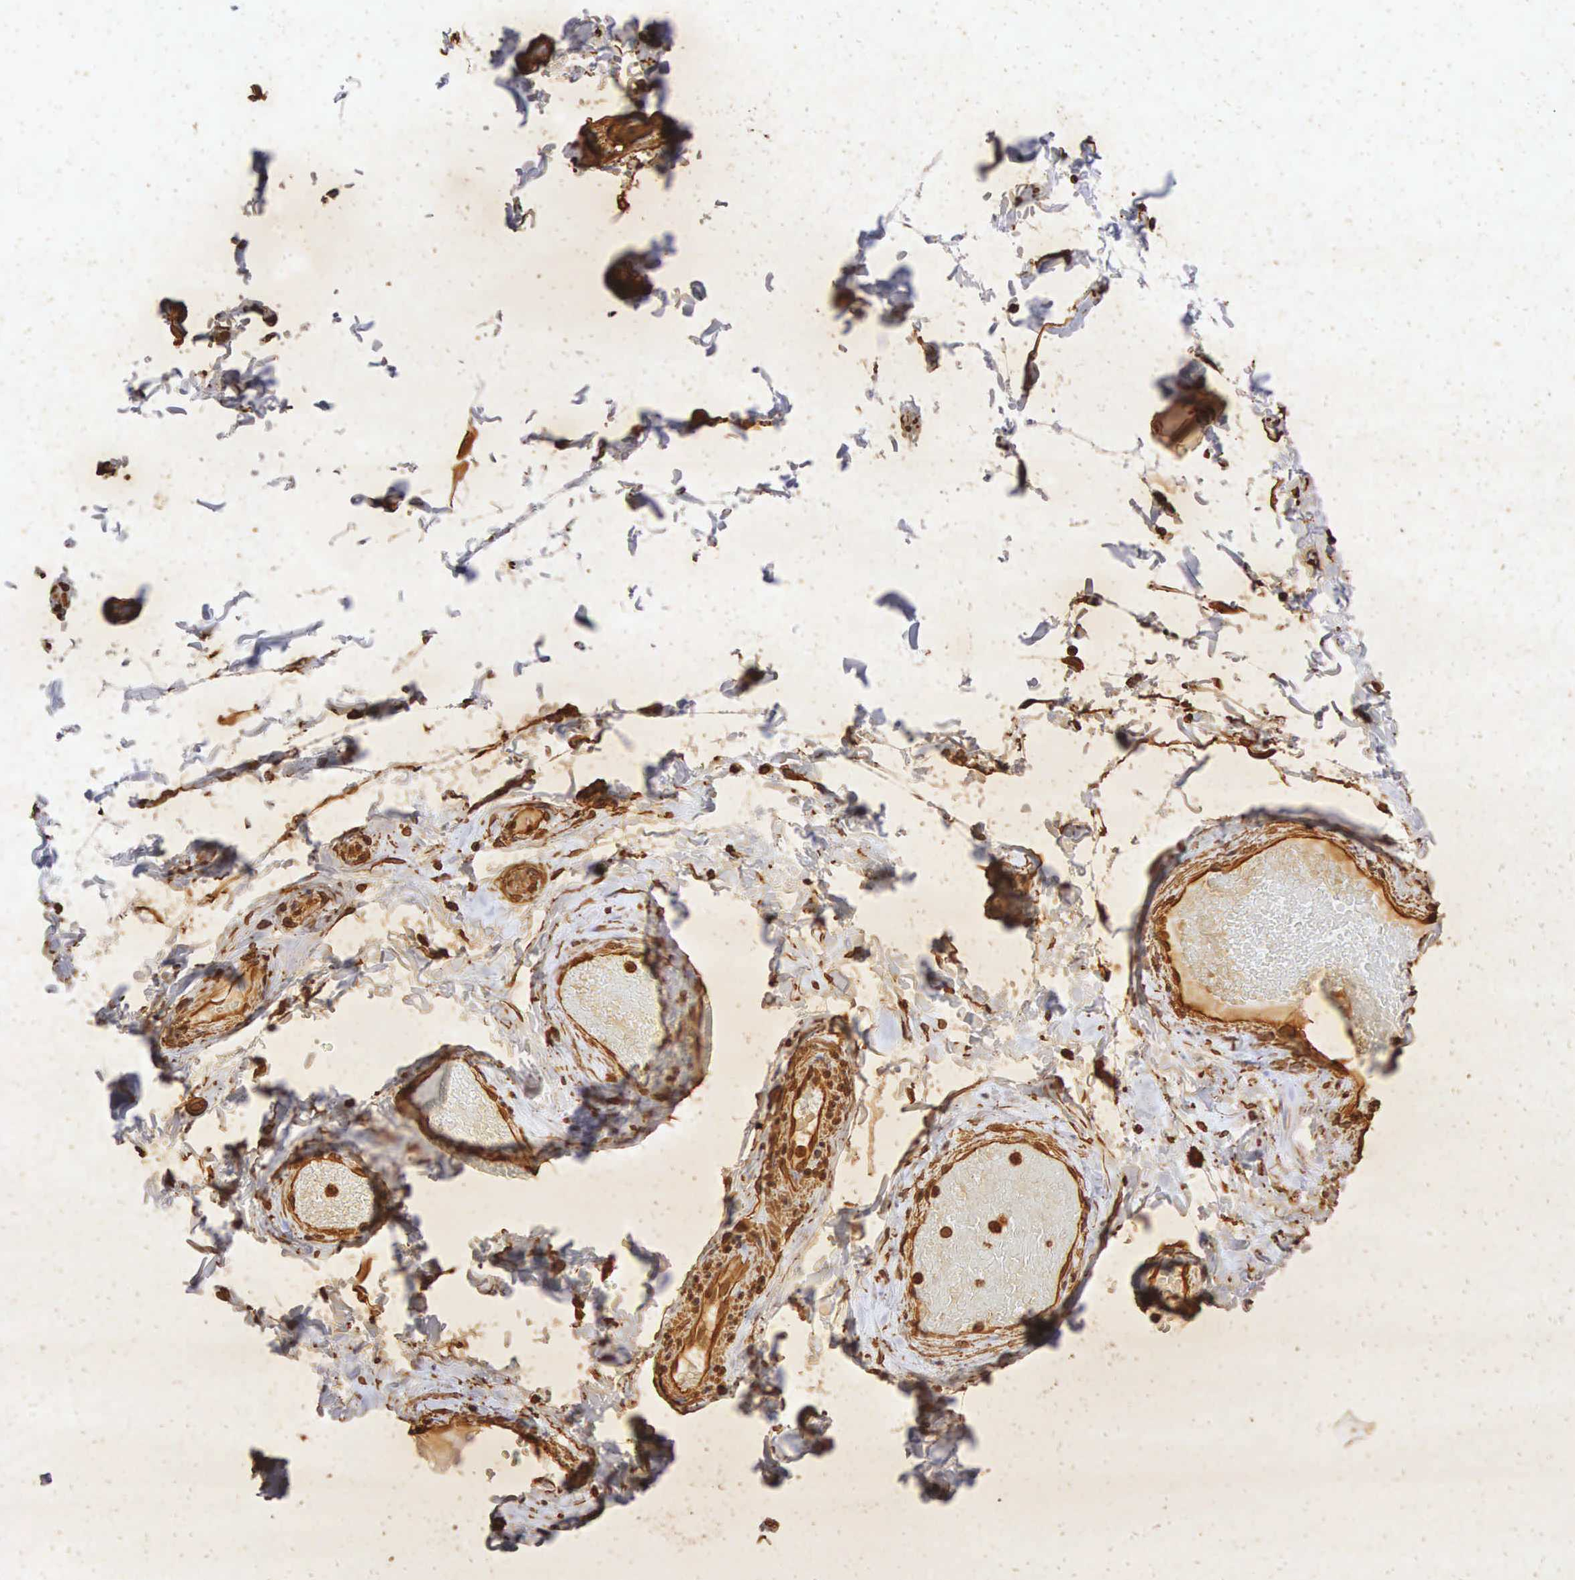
{"staining": {"intensity": "strong", "quantity": "<25%", "location": "nuclear"}, "tissue": "epididymis", "cell_type": "Glandular cells", "image_type": "normal", "snomed": [{"axis": "morphology", "description": "Normal tissue, NOS"}, {"axis": "topography", "description": "Epididymis"}], "caption": "Human epididymis stained with a brown dye demonstrates strong nuclear positive staining in approximately <25% of glandular cells.", "gene": "VIM", "patient": {"sex": "male", "age": 52}}